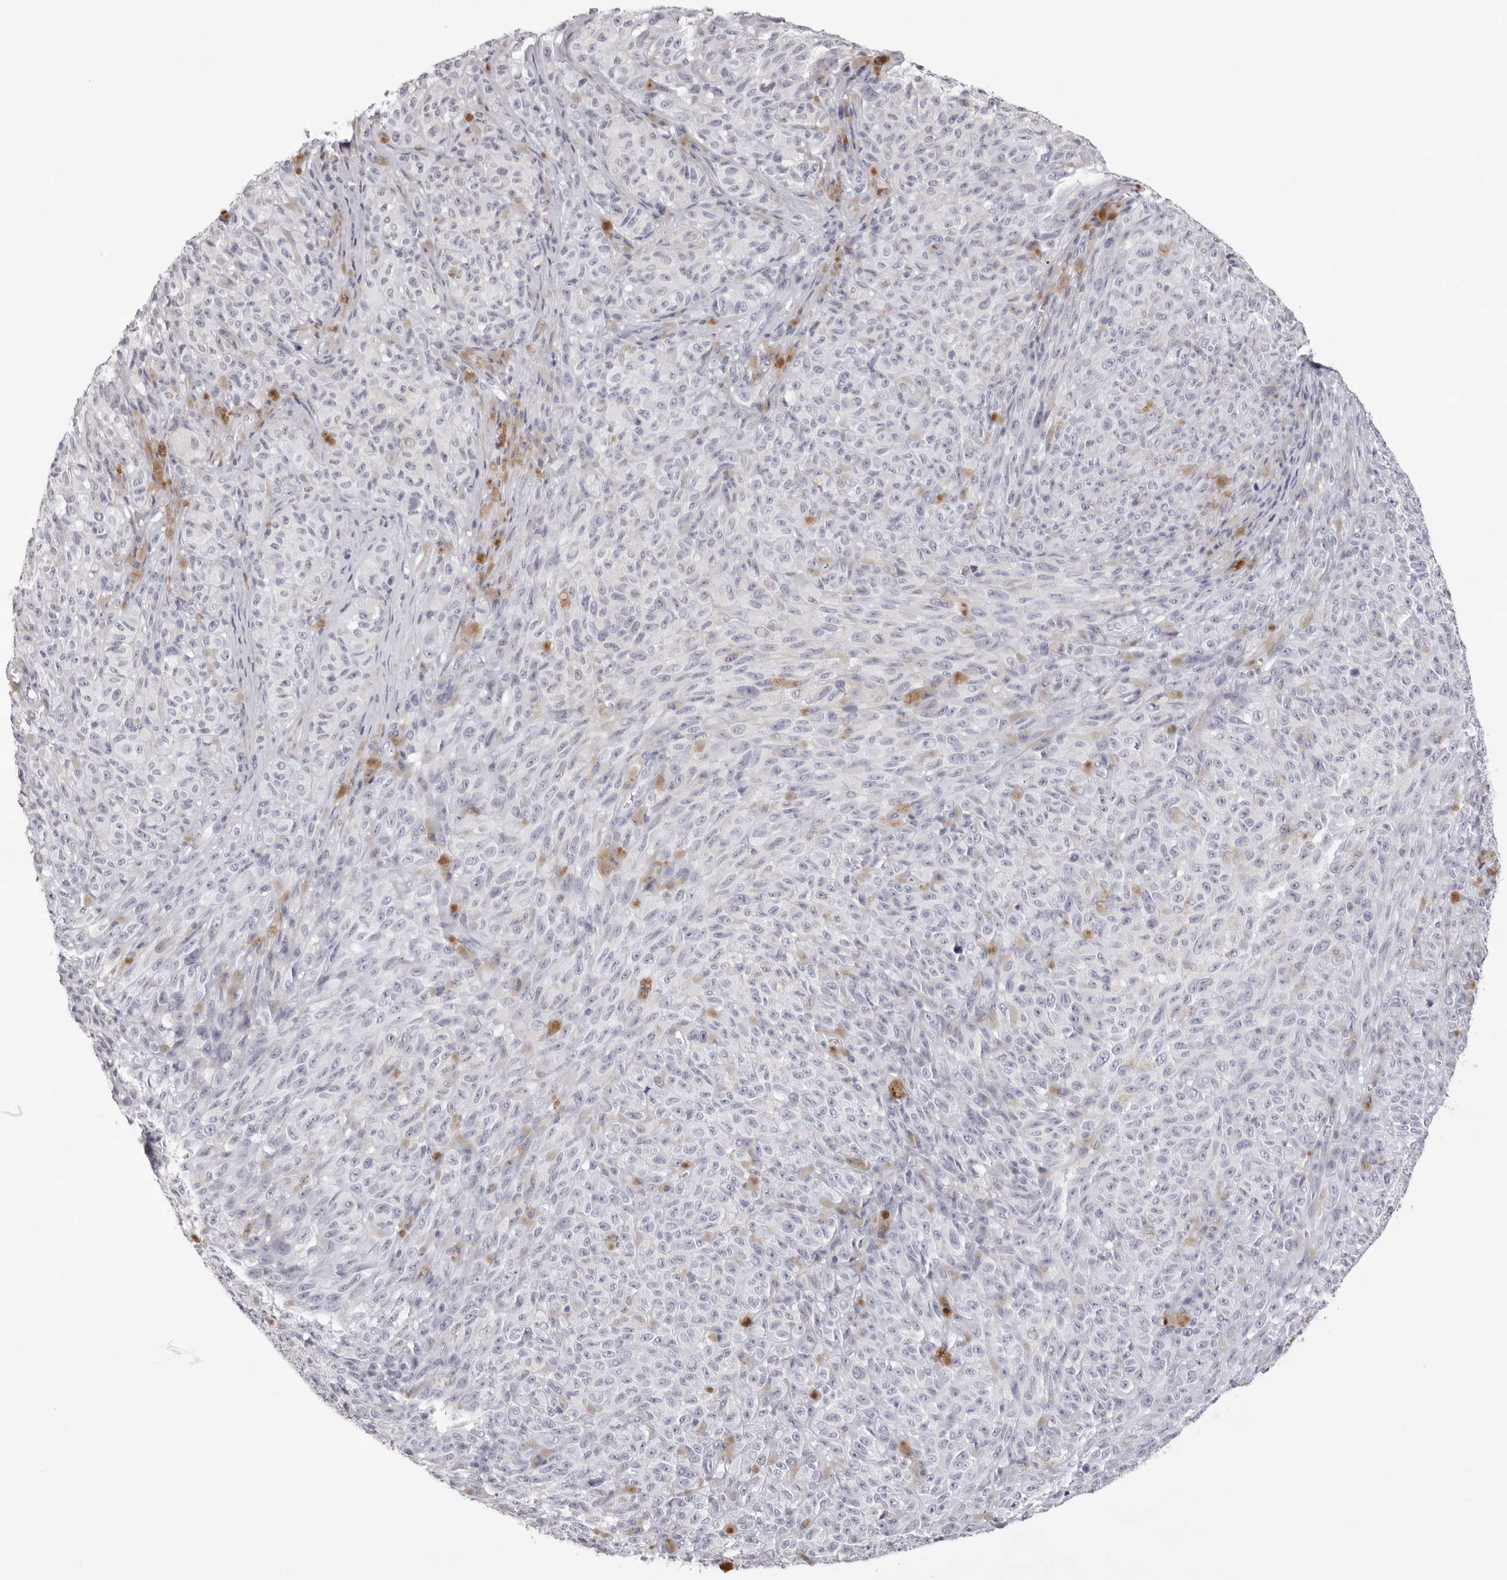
{"staining": {"intensity": "negative", "quantity": "none", "location": "none"}, "tissue": "melanoma", "cell_type": "Tumor cells", "image_type": "cancer", "snomed": [{"axis": "morphology", "description": "Malignant melanoma, NOS"}, {"axis": "topography", "description": "Skin"}], "caption": "Protein analysis of malignant melanoma displays no significant expression in tumor cells.", "gene": "SPTA1", "patient": {"sex": "female", "age": 82}}